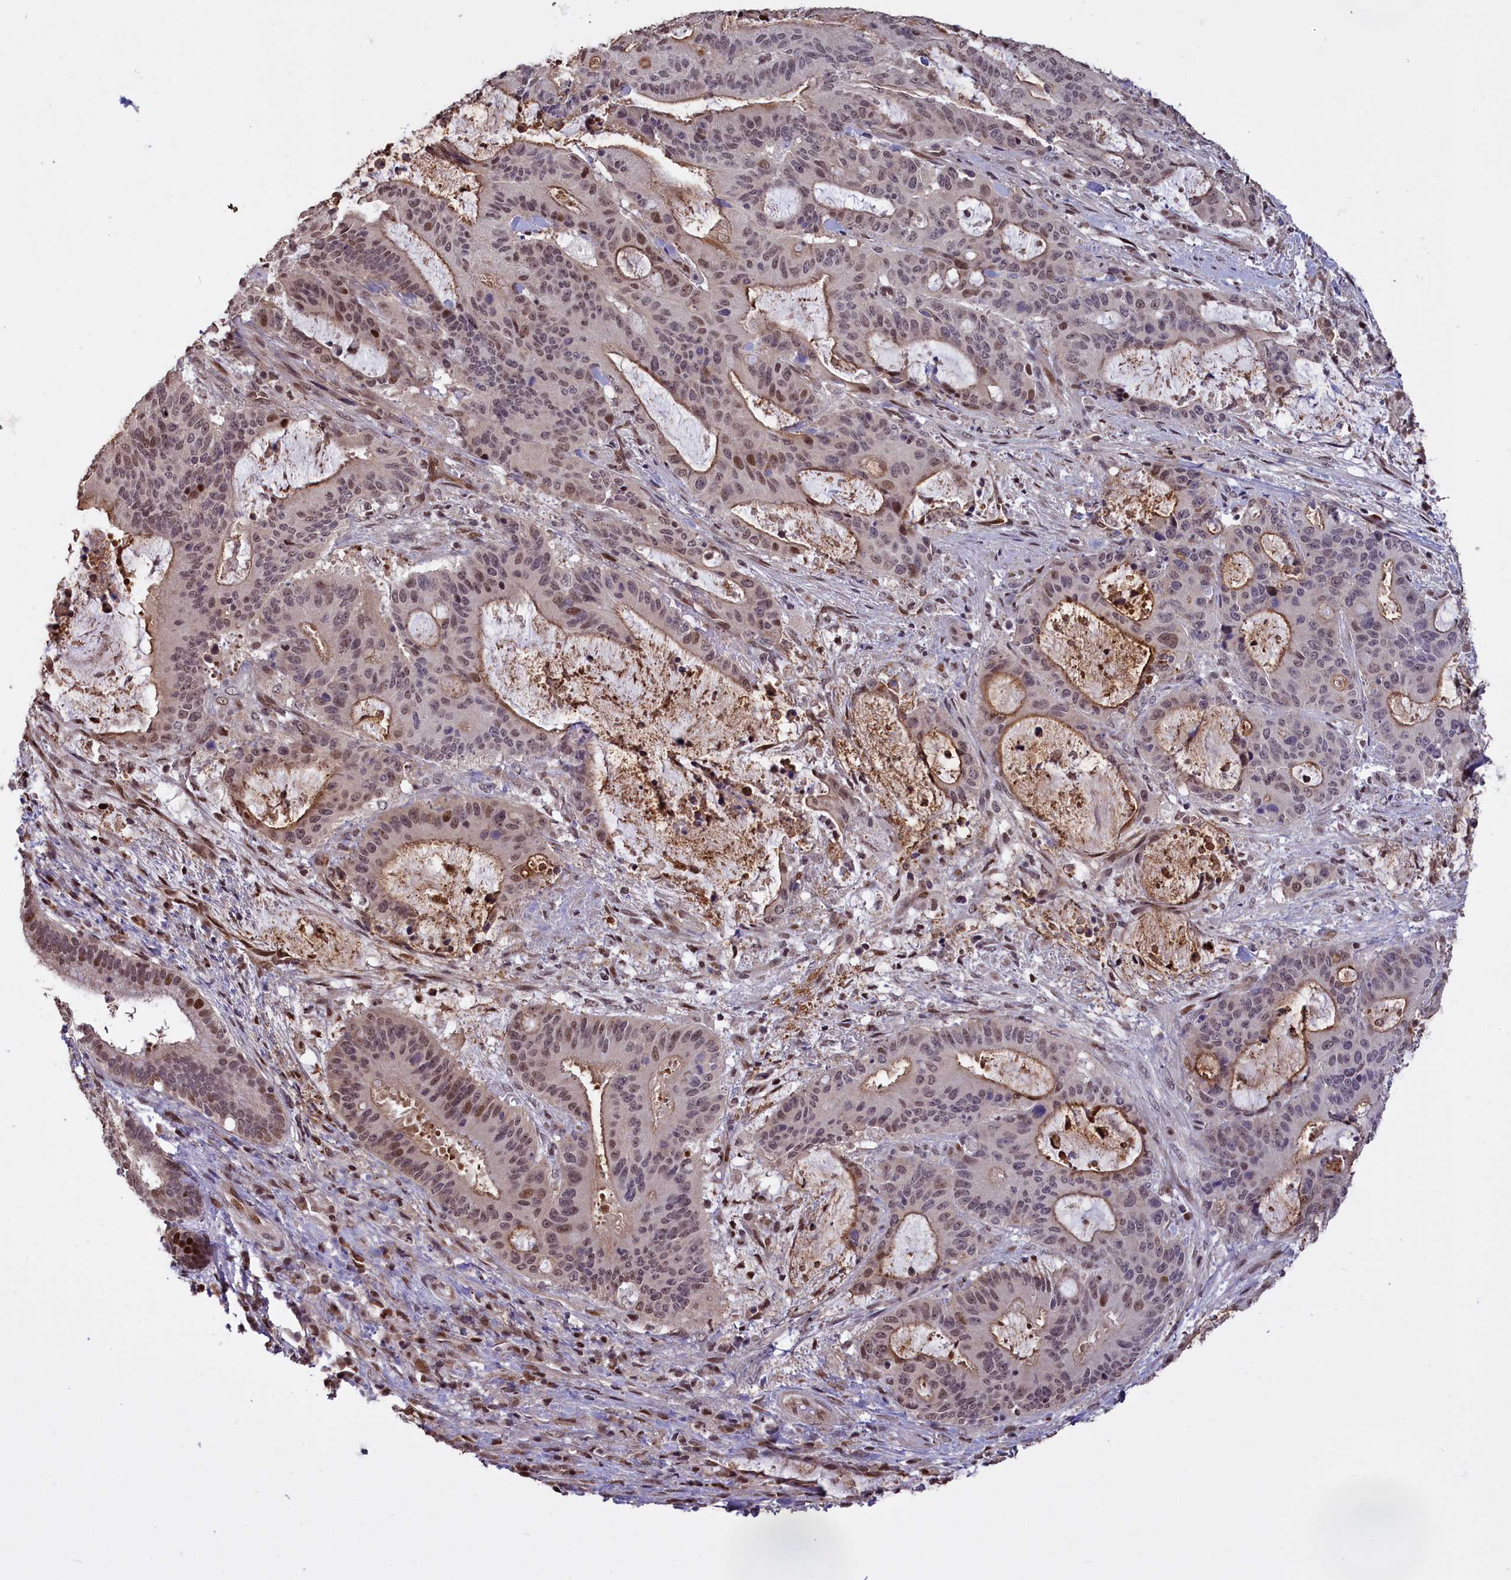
{"staining": {"intensity": "moderate", "quantity": "<25%", "location": "cytoplasmic/membranous,nuclear"}, "tissue": "liver cancer", "cell_type": "Tumor cells", "image_type": "cancer", "snomed": [{"axis": "morphology", "description": "Normal tissue, NOS"}, {"axis": "morphology", "description": "Cholangiocarcinoma"}, {"axis": "topography", "description": "Liver"}, {"axis": "topography", "description": "Peripheral nerve tissue"}], "caption": "Immunohistochemistry photomicrograph of neoplastic tissue: liver cancer (cholangiocarcinoma) stained using immunohistochemistry (IHC) reveals low levels of moderate protein expression localized specifically in the cytoplasmic/membranous and nuclear of tumor cells, appearing as a cytoplasmic/membranous and nuclear brown color.", "gene": "RELB", "patient": {"sex": "female", "age": 73}}